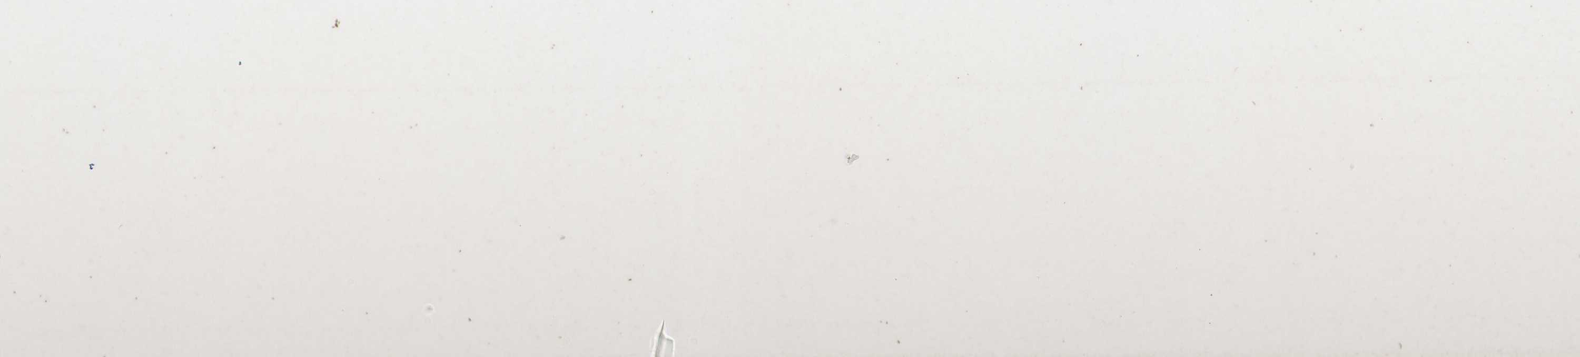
{"staining": {"intensity": "moderate", "quantity": "25%-75%", "location": "cytoplasmic/membranous"}, "tissue": "adipose tissue", "cell_type": "Adipocytes", "image_type": "normal", "snomed": [{"axis": "morphology", "description": "Normal tissue, NOS"}, {"axis": "topography", "description": "Breast"}, {"axis": "topography", "description": "Adipose tissue"}], "caption": "IHC micrograph of normal adipose tissue: human adipose tissue stained using IHC demonstrates medium levels of moderate protein expression localized specifically in the cytoplasmic/membranous of adipocytes, appearing as a cytoplasmic/membranous brown color.", "gene": "TST", "patient": {"sex": "female", "age": 25}}